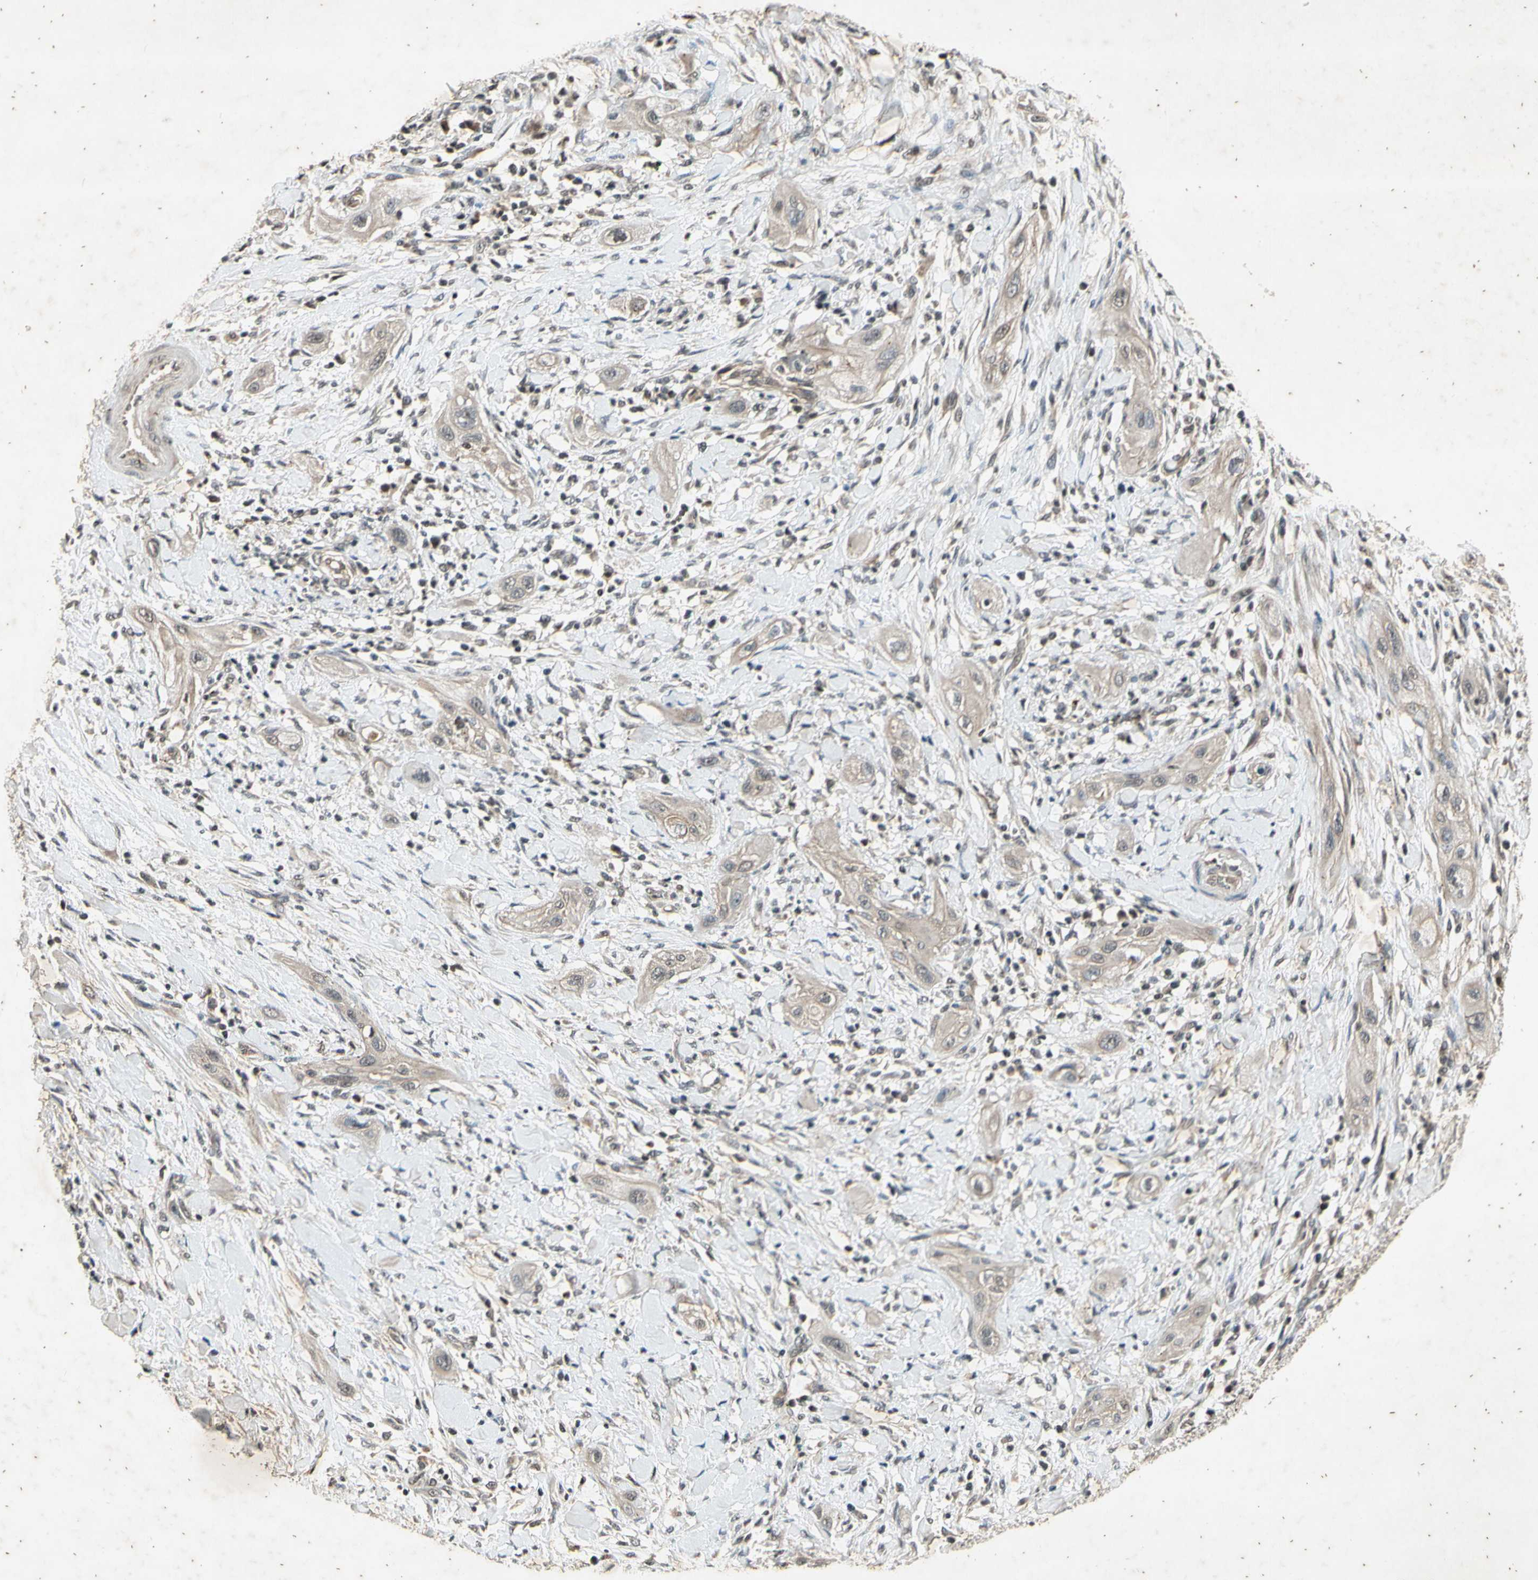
{"staining": {"intensity": "weak", "quantity": "25%-75%", "location": "cytoplasmic/membranous"}, "tissue": "lung cancer", "cell_type": "Tumor cells", "image_type": "cancer", "snomed": [{"axis": "morphology", "description": "Squamous cell carcinoma, NOS"}, {"axis": "topography", "description": "Lung"}], "caption": "Protein expression analysis of human lung squamous cell carcinoma reveals weak cytoplasmic/membranous positivity in approximately 25%-75% of tumor cells.", "gene": "EFNB2", "patient": {"sex": "female", "age": 47}}